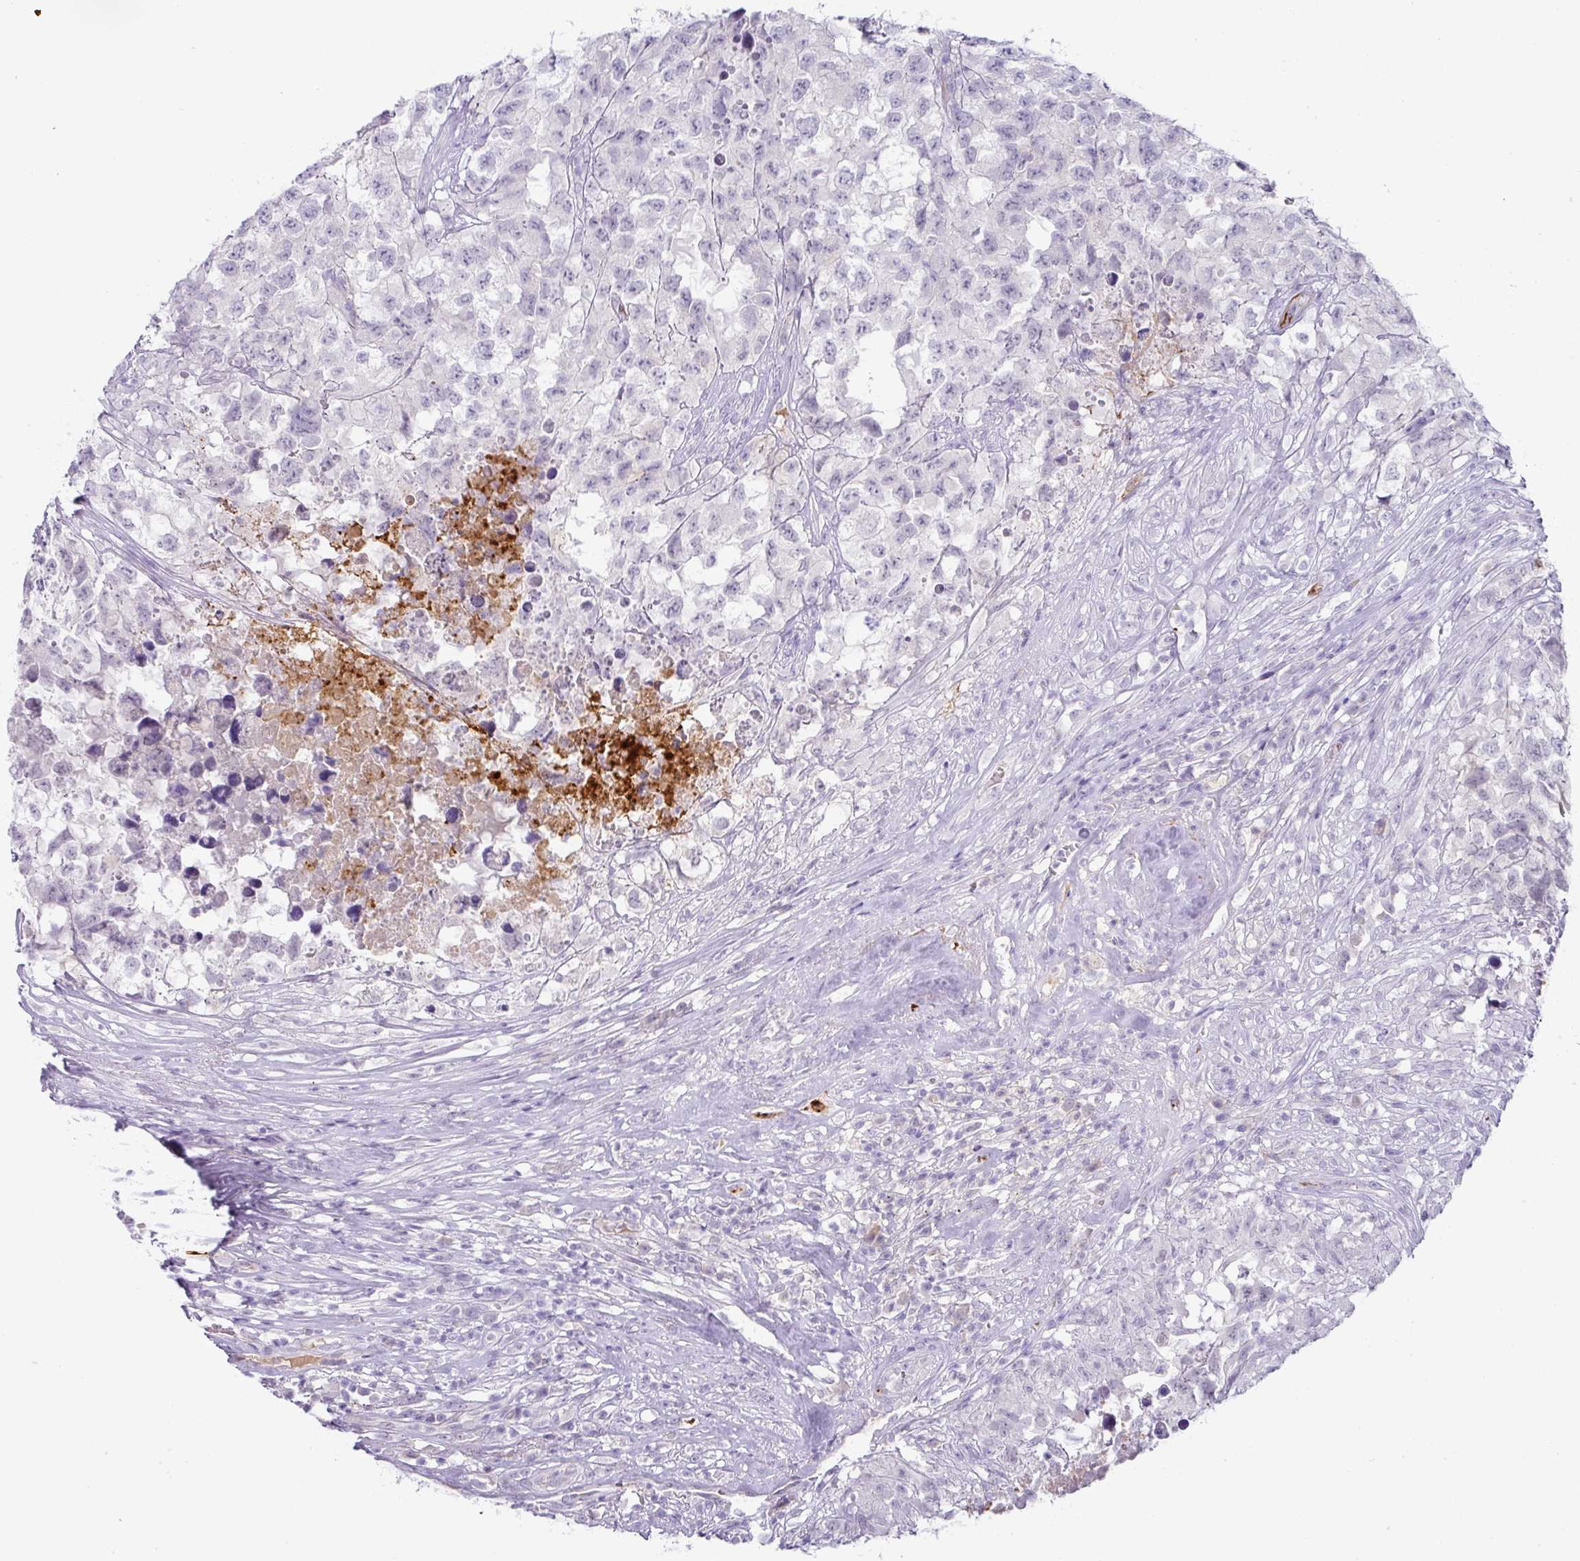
{"staining": {"intensity": "negative", "quantity": "none", "location": "none"}, "tissue": "testis cancer", "cell_type": "Tumor cells", "image_type": "cancer", "snomed": [{"axis": "morphology", "description": "Carcinoma, Embryonal, NOS"}, {"axis": "topography", "description": "Testis"}], "caption": "High magnification brightfield microscopy of testis cancer stained with DAB (3,3'-diaminobenzidine) (brown) and counterstained with hematoxylin (blue): tumor cells show no significant expression. (Stains: DAB IHC with hematoxylin counter stain, Microscopy: brightfield microscopy at high magnification).", "gene": "FGF17", "patient": {"sex": "male", "age": 83}}